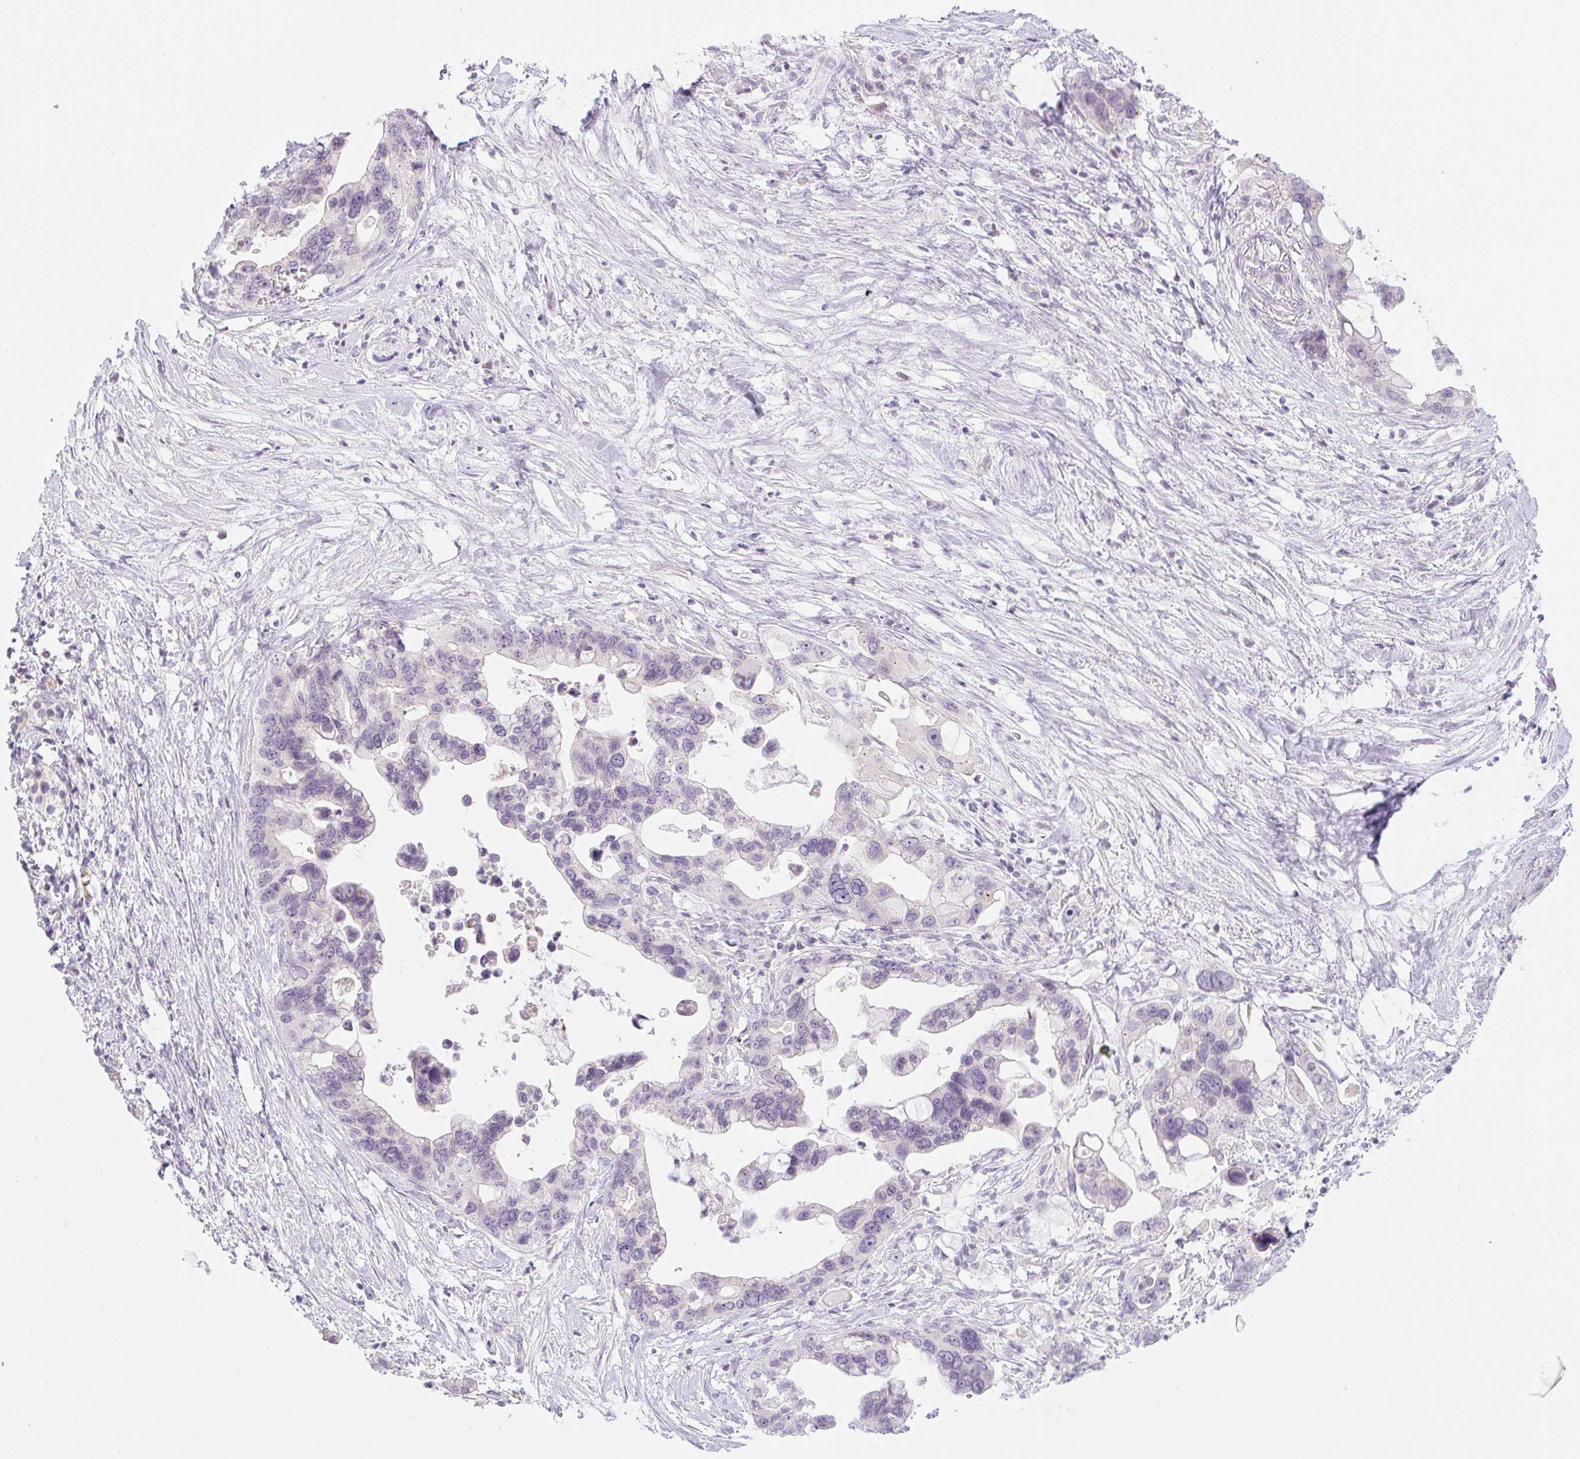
{"staining": {"intensity": "negative", "quantity": "none", "location": "none"}, "tissue": "pancreatic cancer", "cell_type": "Tumor cells", "image_type": "cancer", "snomed": [{"axis": "morphology", "description": "Adenocarcinoma, NOS"}, {"axis": "topography", "description": "Pancreas"}], "caption": "Immunohistochemical staining of human pancreatic cancer exhibits no significant staining in tumor cells.", "gene": "CASKIN1", "patient": {"sex": "female", "age": 83}}